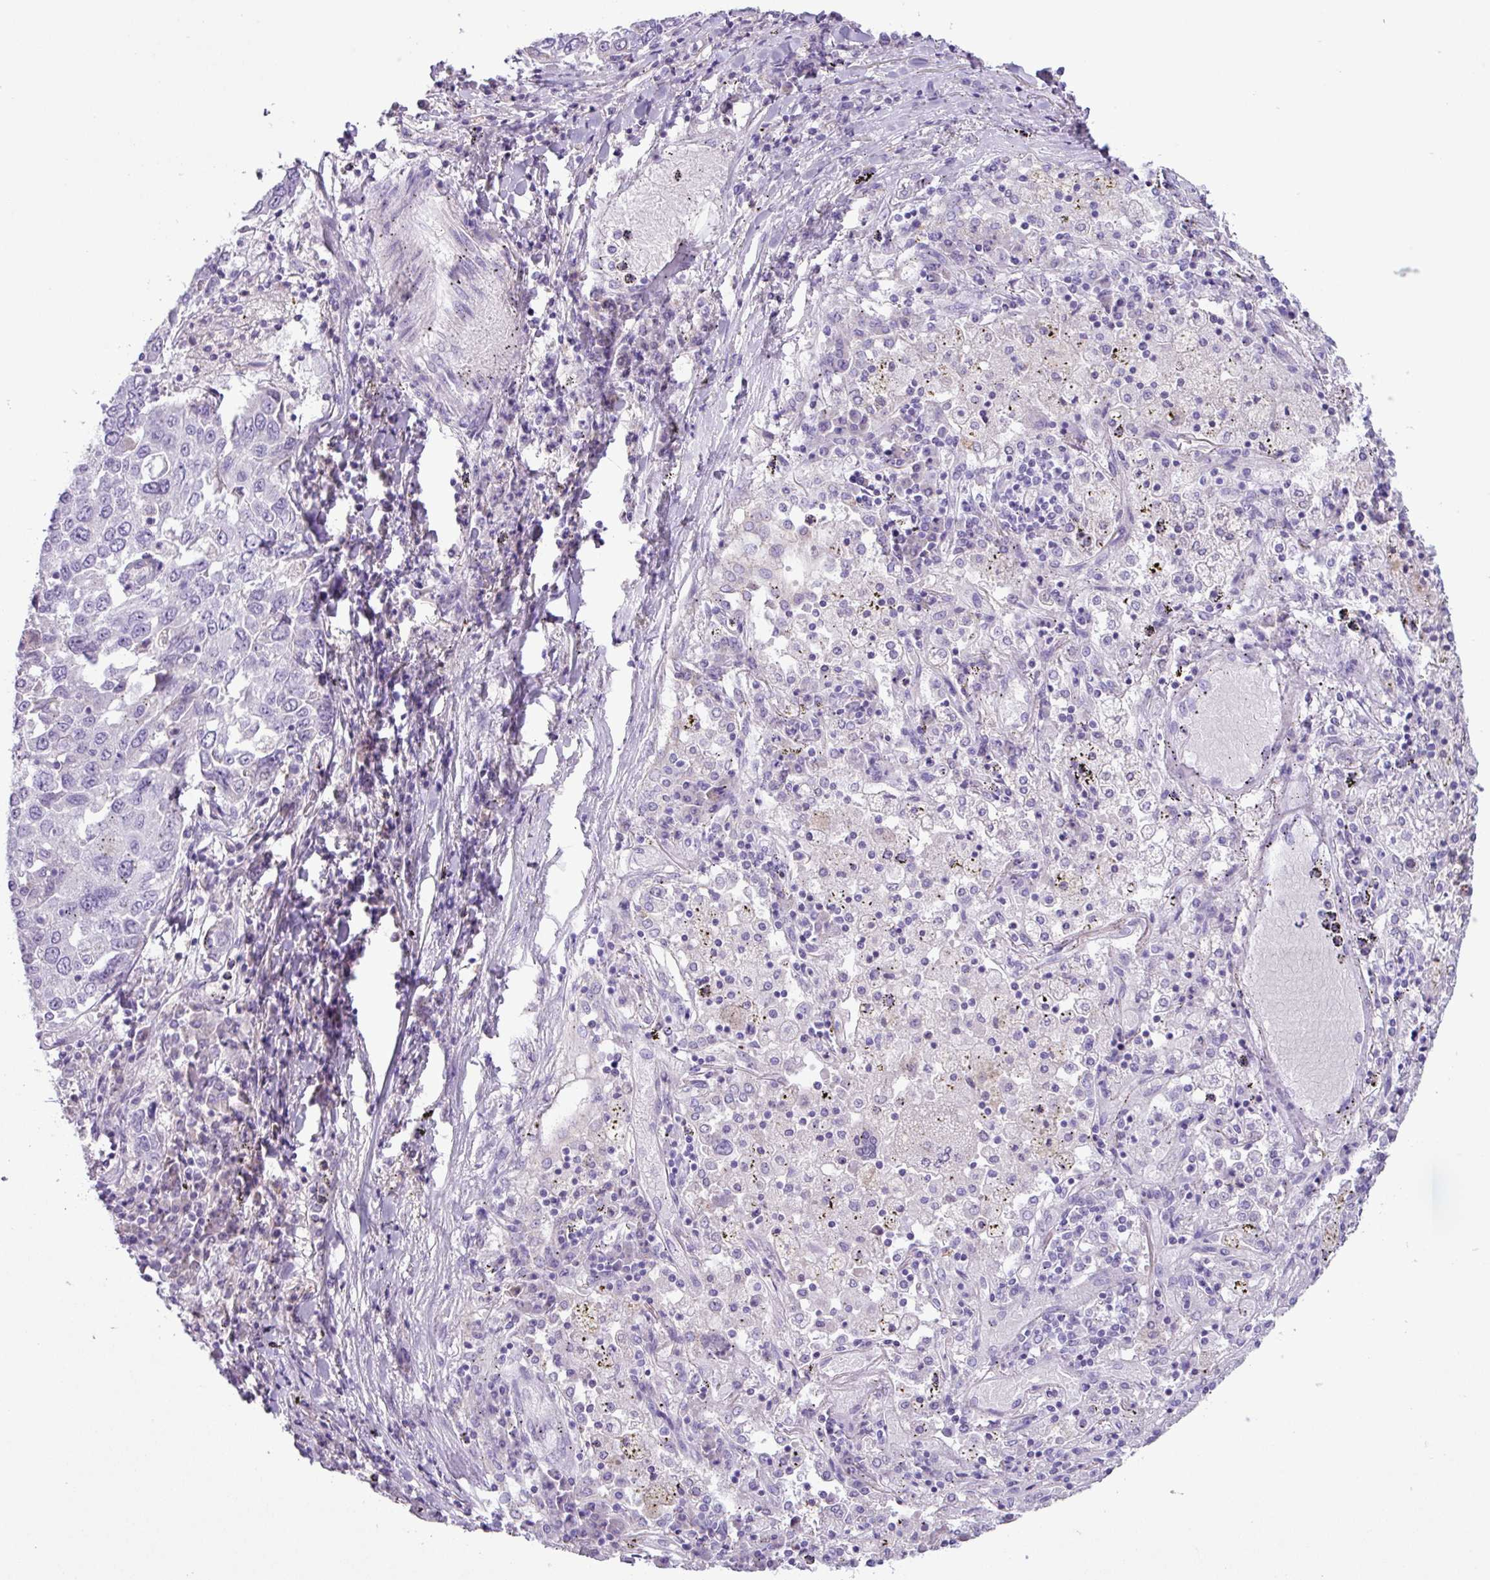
{"staining": {"intensity": "negative", "quantity": "none", "location": "none"}, "tissue": "lung cancer", "cell_type": "Tumor cells", "image_type": "cancer", "snomed": [{"axis": "morphology", "description": "Squamous cell carcinoma, NOS"}, {"axis": "topography", "description": "Lung"}], "caption": "Human lung cancer (squamous cell carcinoma) stained for a protein using immunohistochemistry exhibits no staining in tumor cells.", "gene": "CYSTM1", "patient": {"sex": "male", "age": 65}}